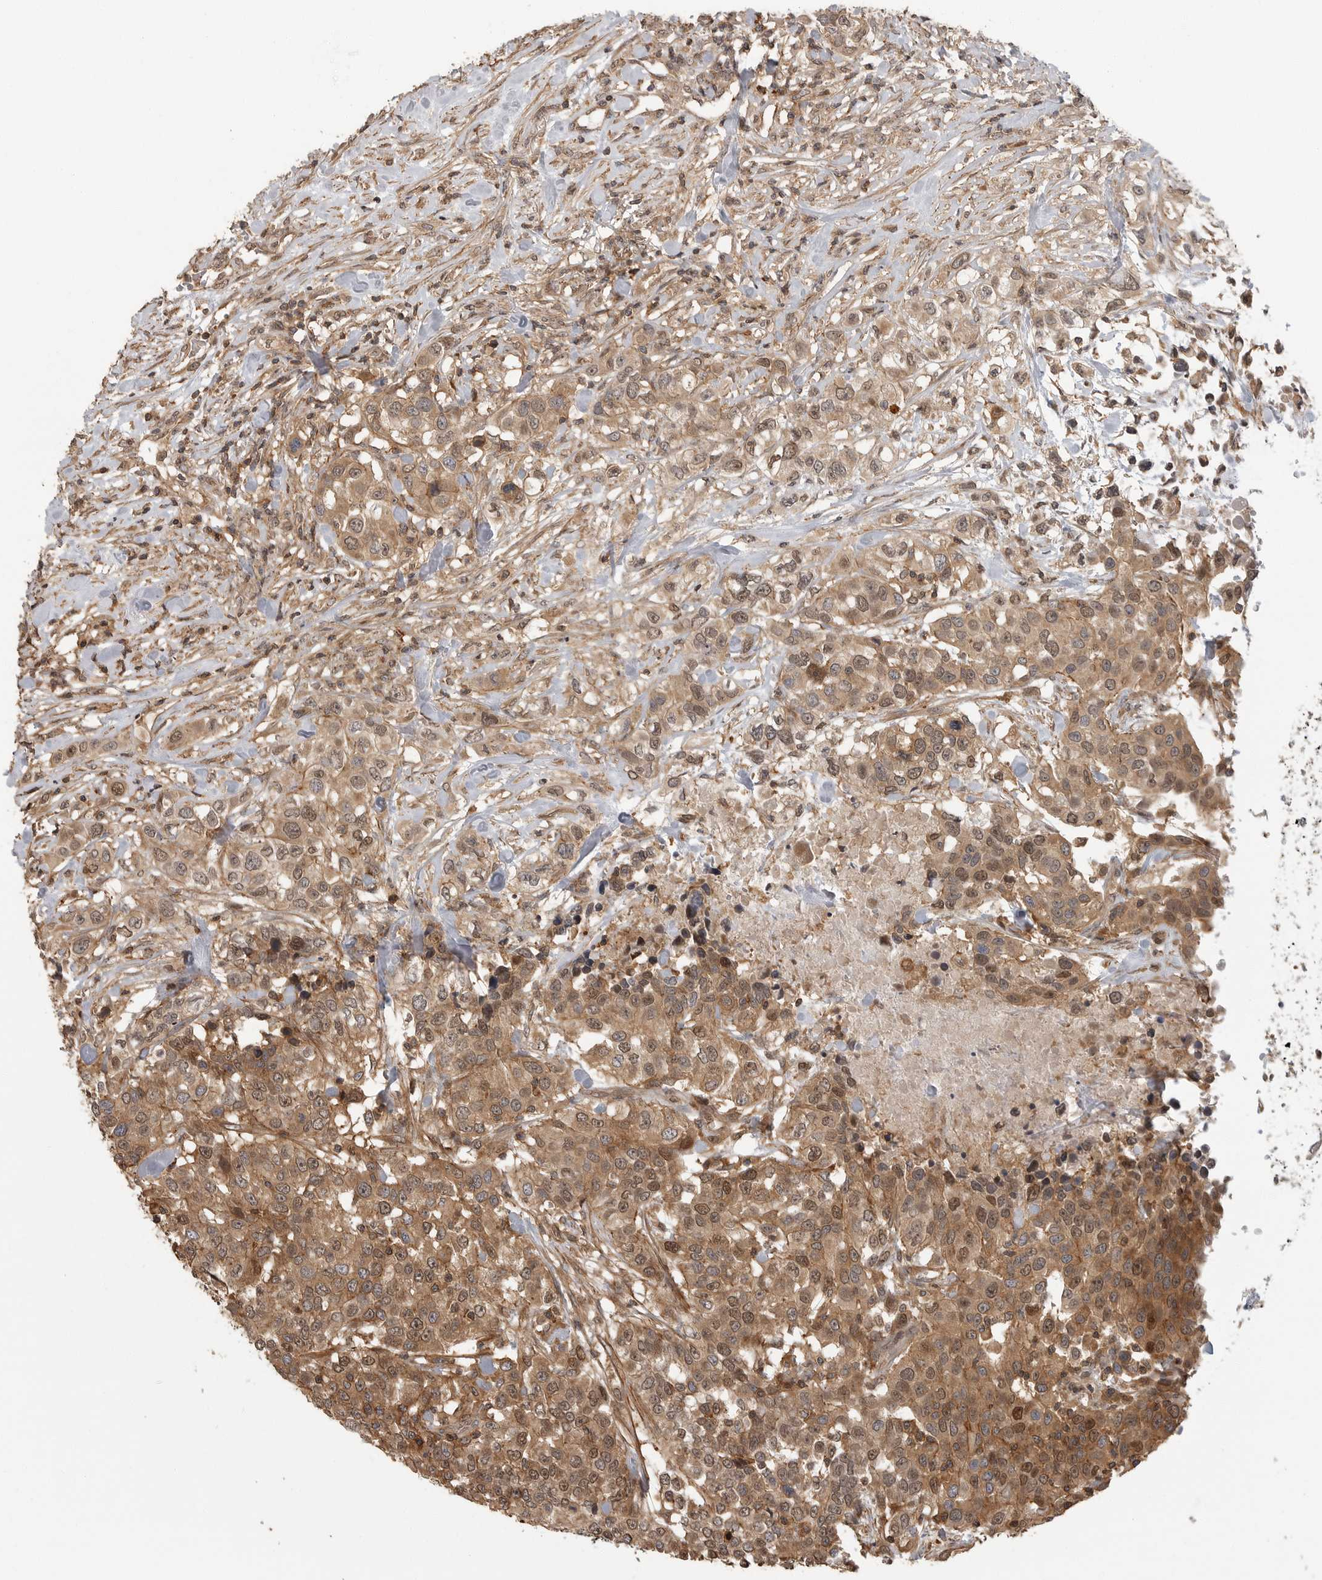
{"staining": {"intensity": "moderate", "quantity": ">75%", "location": "cytoplasmic/membranous,nuclear"}, "tissue": "urothelial cancer", "cell_type": "Tumor cells", "image_type": "cancer", "snomed": [{"axis": "morphology", "description": "Urothelial carcinoma, High grade"}, {"axis": "topography", "description": "Urinary bladder"}], "caption": "Urothelial carcinoma (high-grade) was stained to show a protein in brown. There is medium levels of moderate cytoplasmic/membranous and nuclear positivity in approximately >75% of tumor cells.", "gene": "ERN1", "patient": {"sex": "female", "age": 80}}